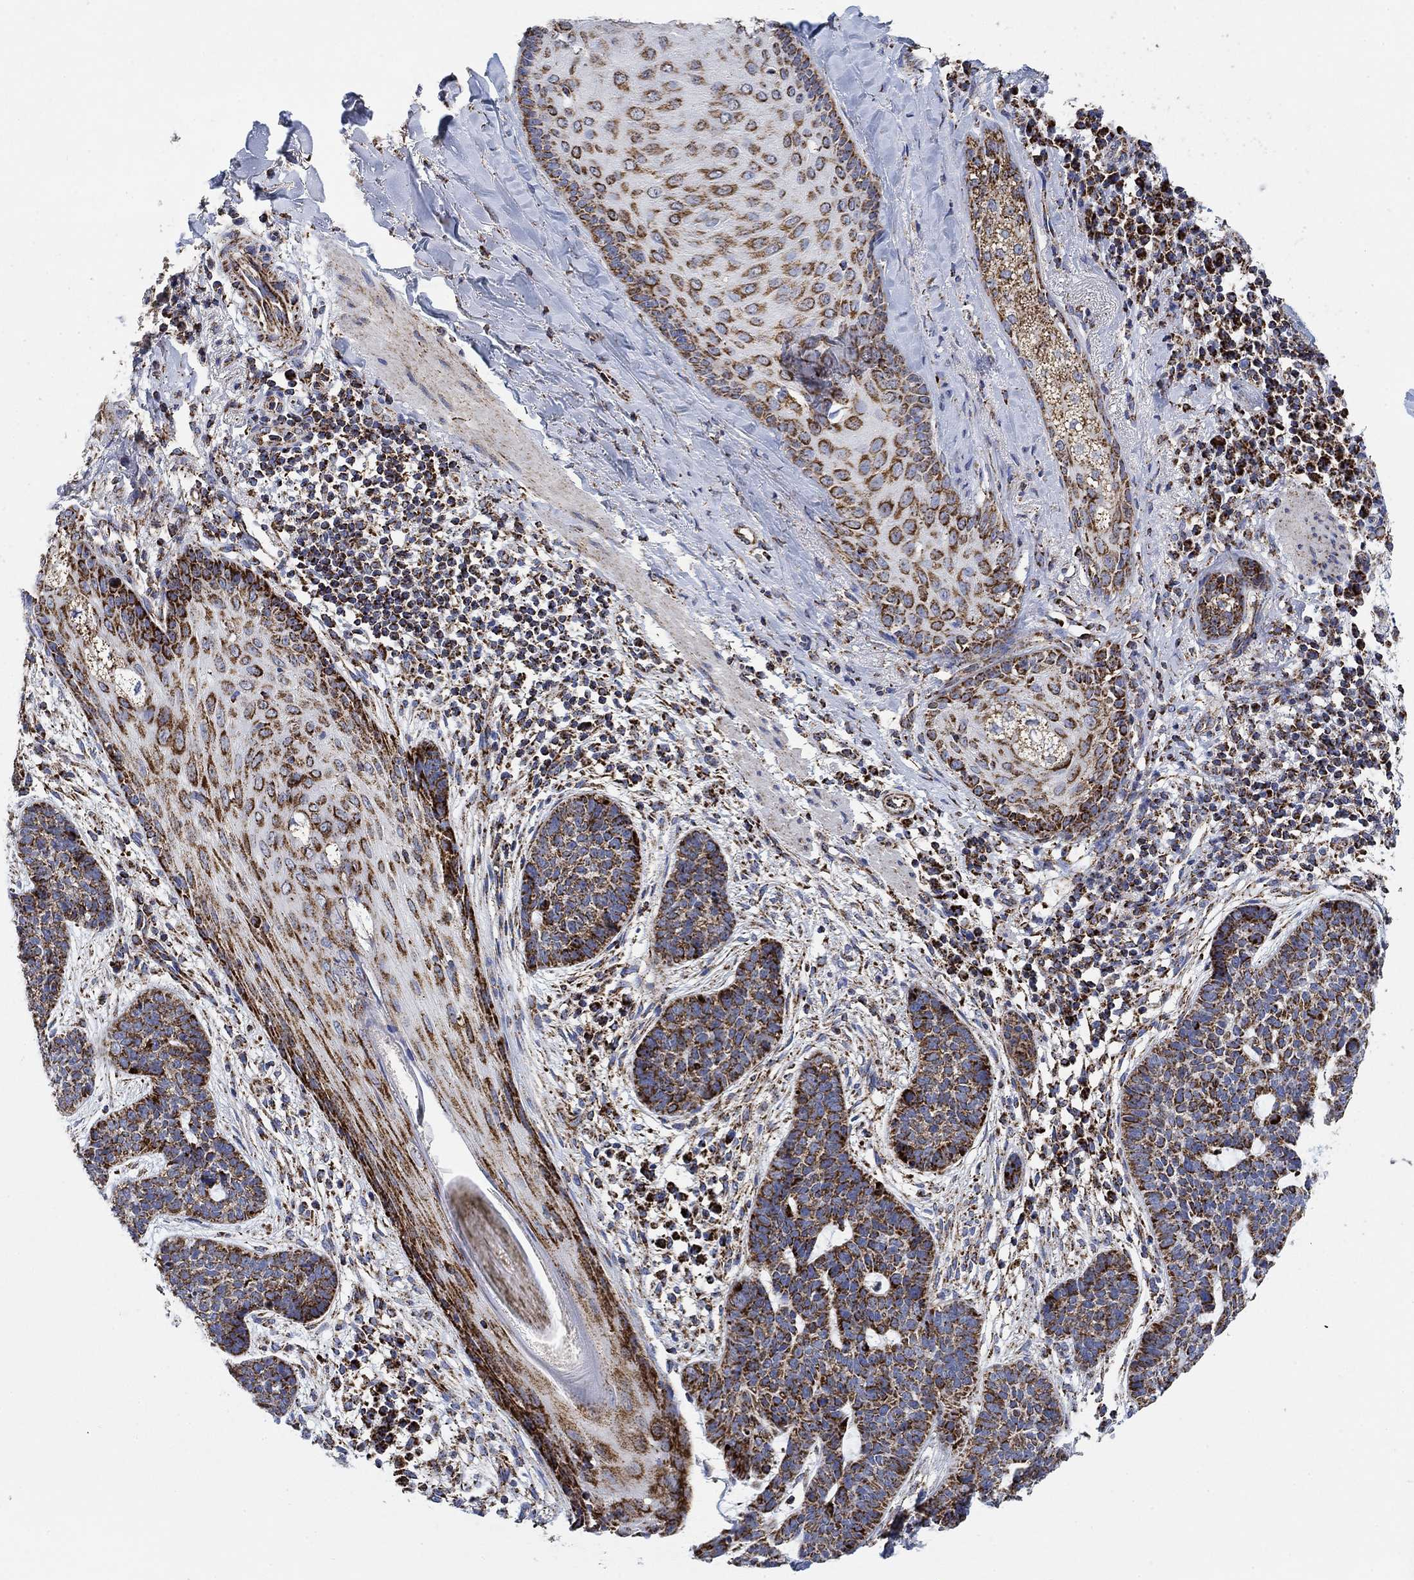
{"staining": {"intensity": "strong", "quantity": "25%-75%", "location": "cytoplasmic/membranous"}, "tissue": "skin cancer", "cell_type": "Tumor cells", "image_type": "cancer", "snomed": [{"axis": "morphology", "description": "Squamous cell carcinoma, NOS"}, {"axis": "topography", "description": "Skin"}], "caption": "An immunohistochemistry (IHC) image of neoplastic tissue is shown. Protein staining in brown labels strong cytoplasmic/membranous positivity in skin cancer within tumor cells. The protein is stained brown, and the nuclei are stained in blue (DAB (3,3'-diaminobenzidine) IHC with brightfield microscopy, high magnification).", "gene": "NDUFS3", "patient": {"sex": "male", "age": 88}}